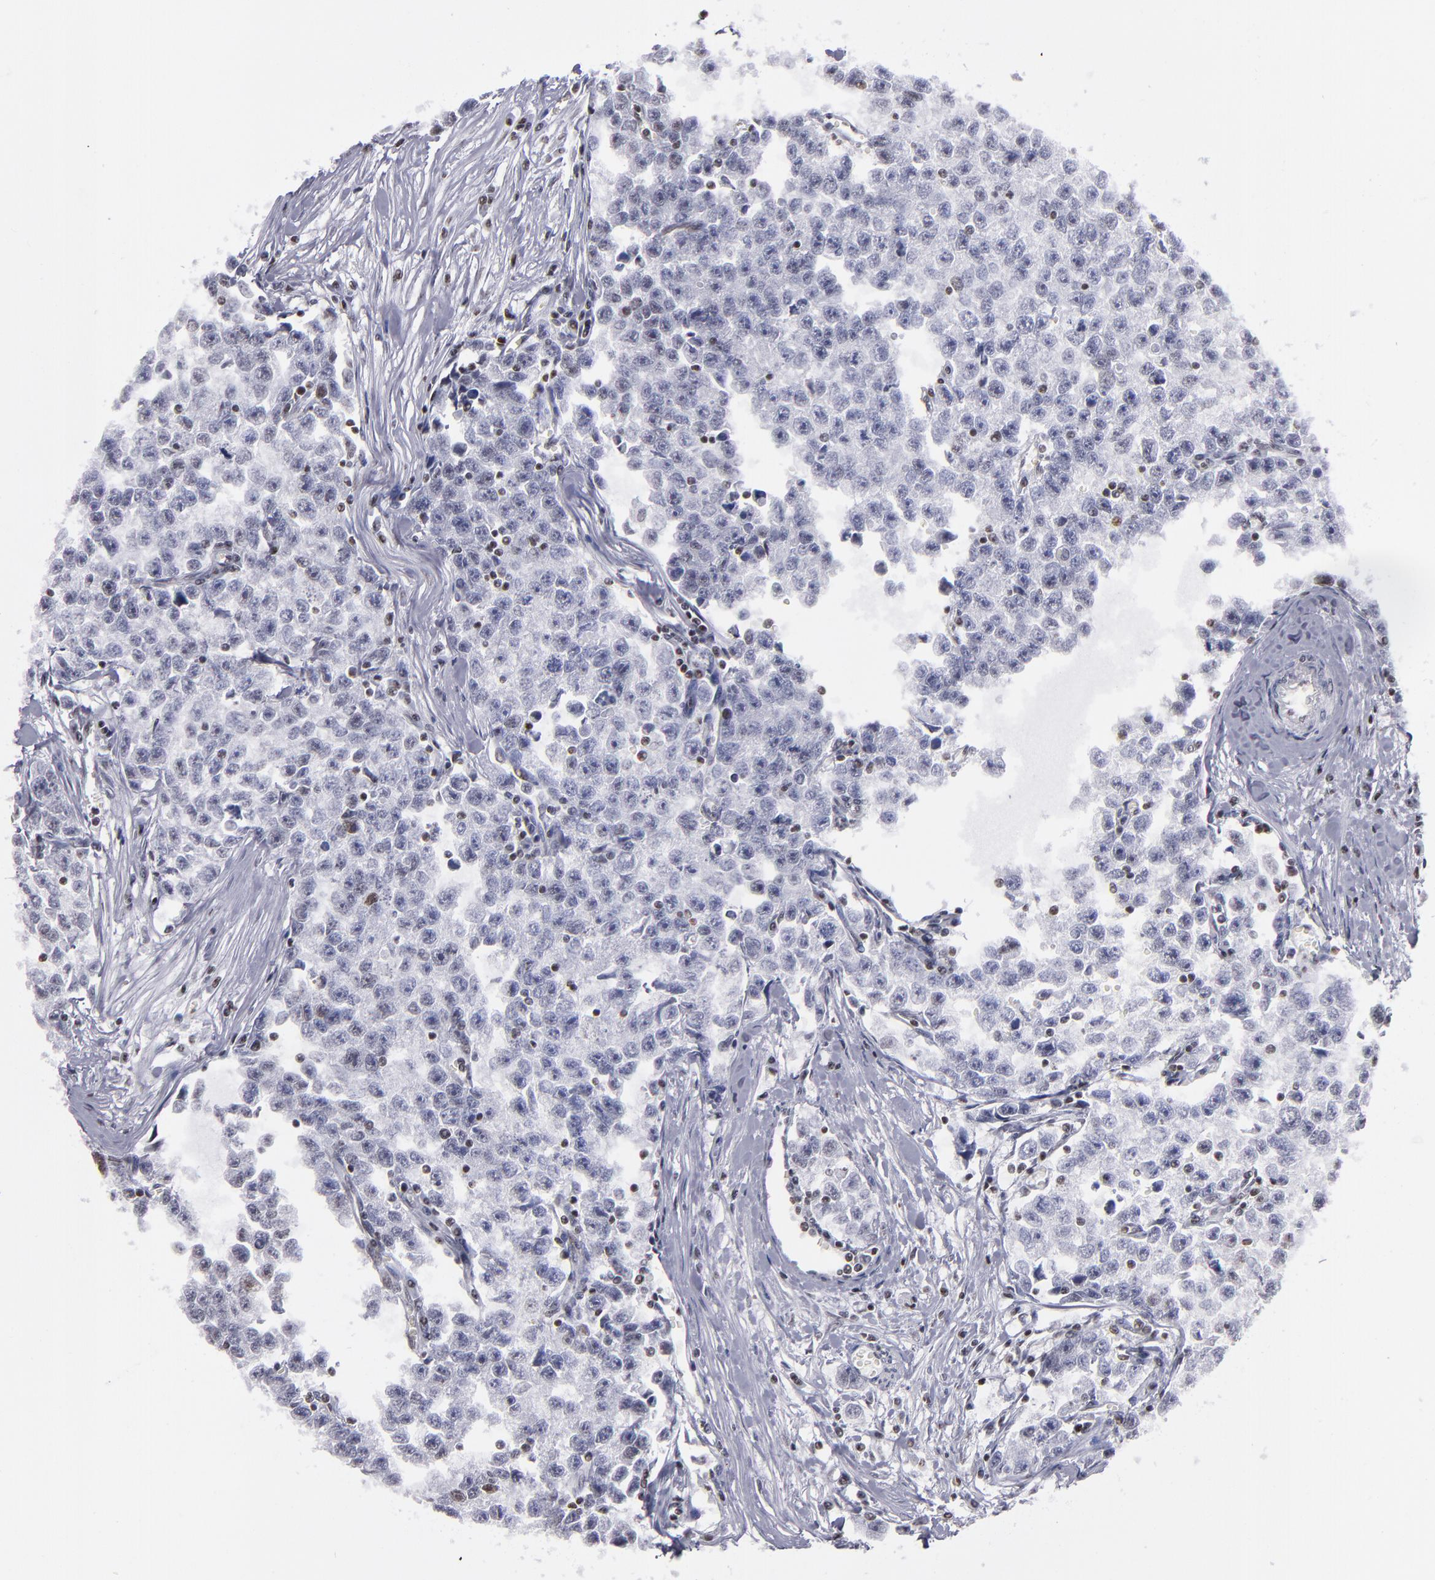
{"staining": {"intensity": "negative", "quantity": "none", "location": "none"}, "tissue": "testis cancer", "cell_type": "Tumor cells", "image_type": "cancer", "snomed": [{"axis": "morphology", "description": "Seminoma, NOS"}, {"axis": "morphology", "description": "Carcinoma, Embryonal, NOS"}, {"axis": "topography", "description": "Testis"}], "caption": "Immunohistochemistry (IHC) micrograph of neoplastic tissue: human seminoma (testis) stained with DAB (3,3'-diaminobenzidine) demonstrates no significant protein expression in tumor cells.", "gene": "TERF2", "patient": {"sex": "male", "age": 30}}